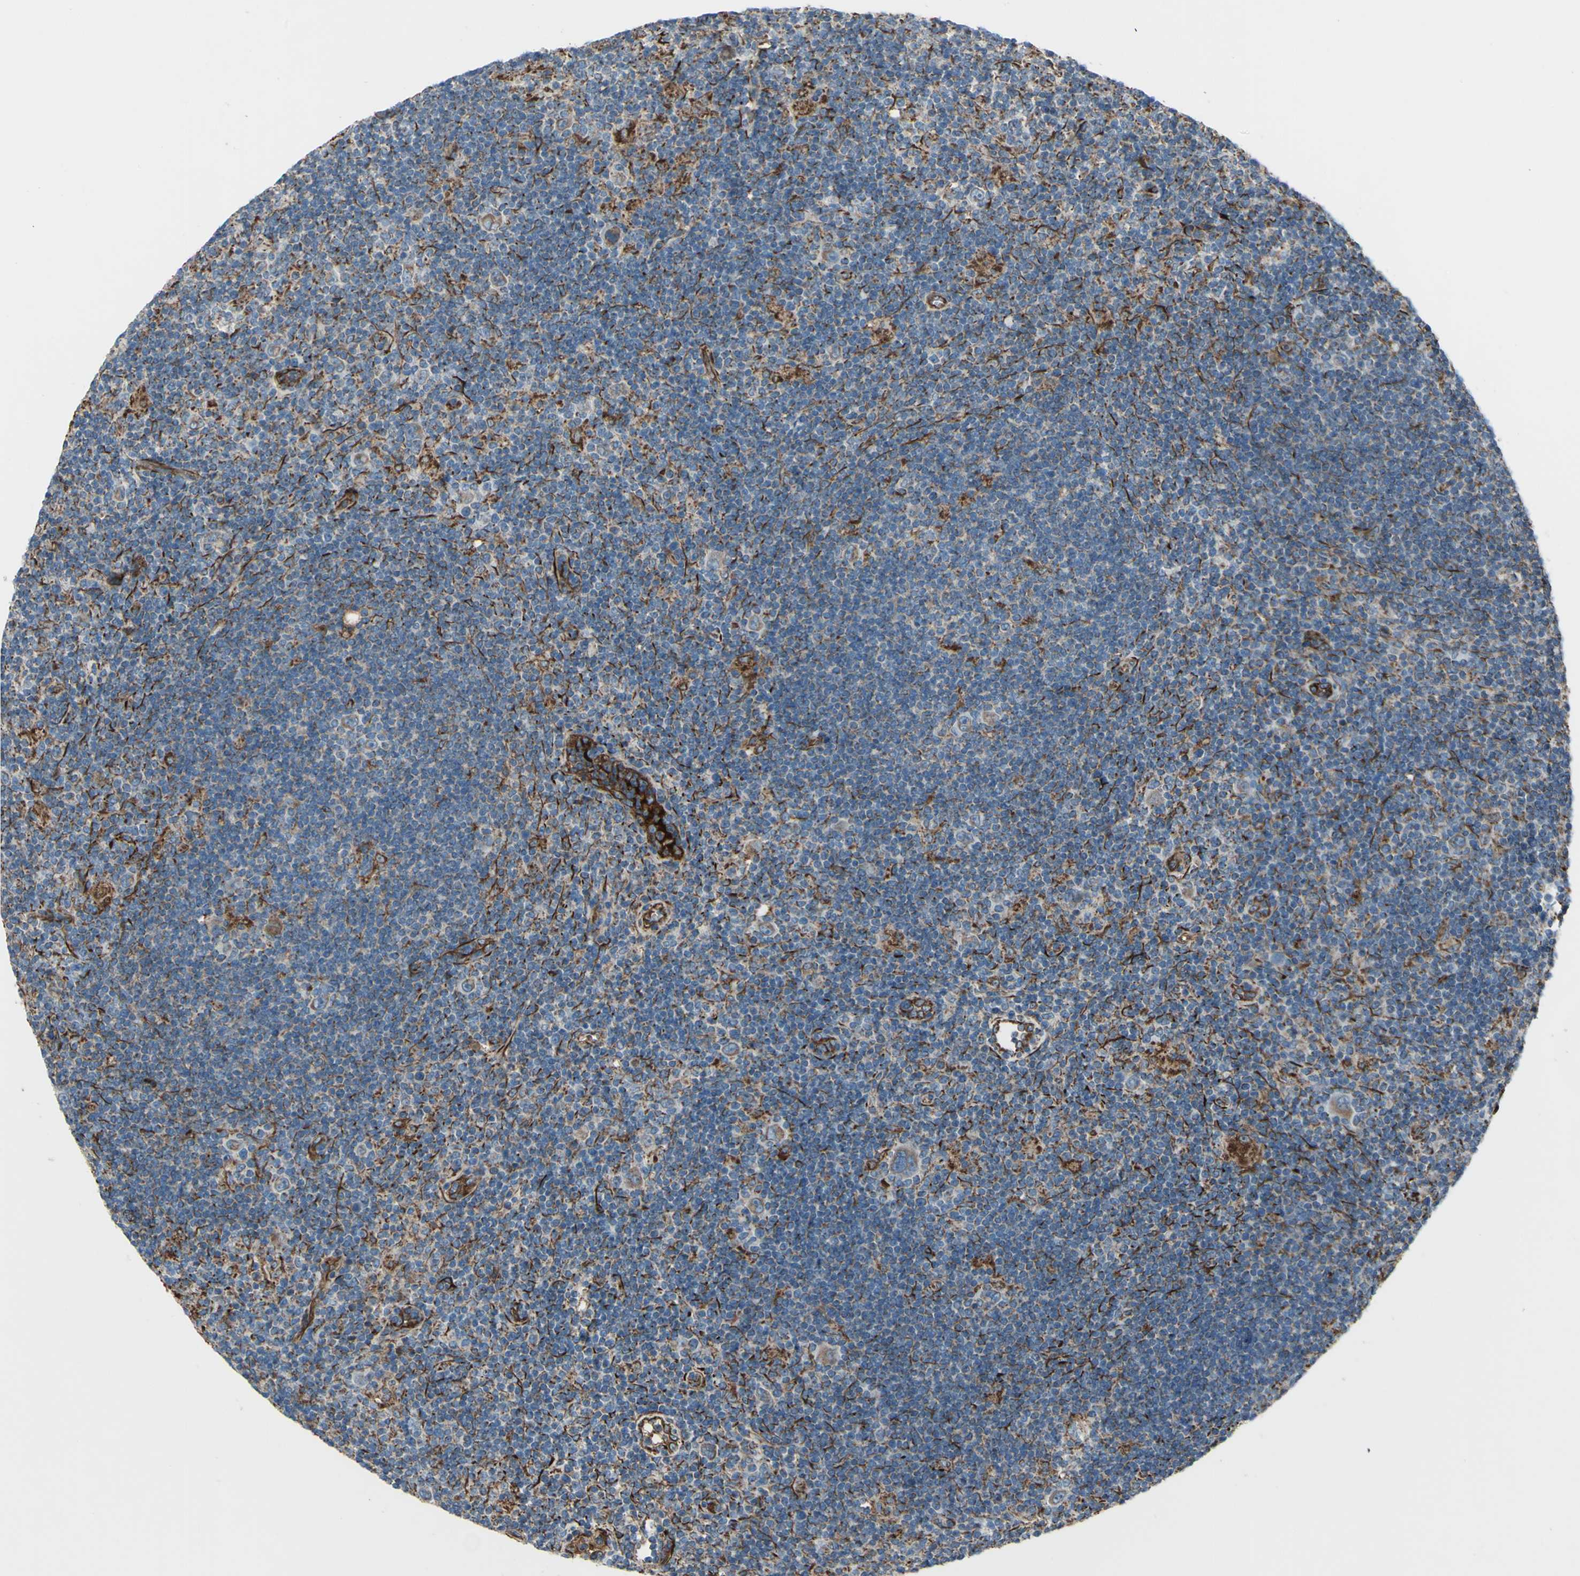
{"staining": {"intensity": "weak", "quantity": "25%-75%", "location": "cytoplasmic/membranous"}, "tissue": "lymphoma", "cell_type": "Tumor cells", "image_type": "cancer", "snomed": [{"axis": "morphology", "description": "Hodgkin's disease, NOS"}, {"axis": "topography", "description": "Lymph node"}], "caption": "Protein staining shows weak cytoplasmic/membranous staining in approximately 25%-75% of tumor cells in Hodgkin's disease.", "gene": "EMC7", "patient": {"sex": "female", "age": 57}}